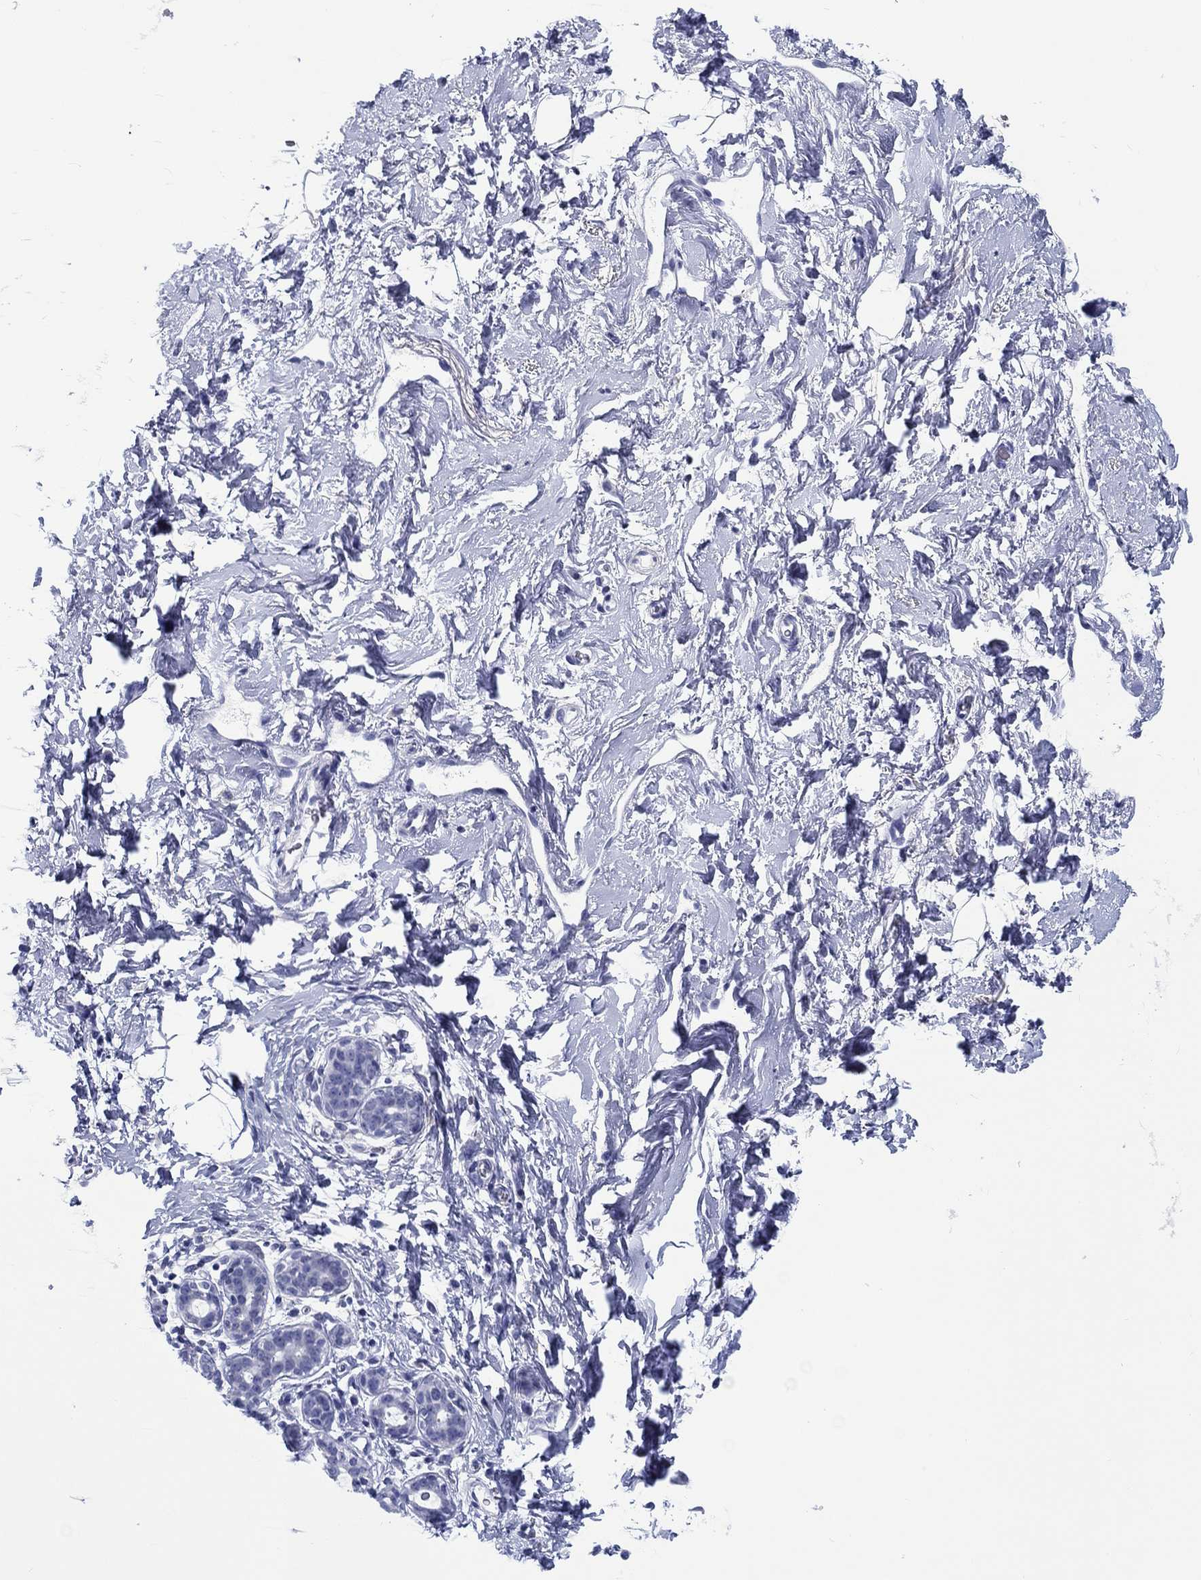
{"staining": {"intensity": "negative", "quantity": "none", "location": "none"}, "tissue": "breast", "cell_type": "Adipocytes", "image_type": "normal", "snomed": [{"axis": "morphology", "description": "Normal tissue, NOS"}, {"axis": "topography", "description": "Breast"}], "caption": "There is no significant staining in adipocytes of breast. The staining is performed using DAB brown chromogen with nuclei counter-stained in using hematoxylin.", "gene": "H1", "patient": {"sex": "female", "age": 43}}